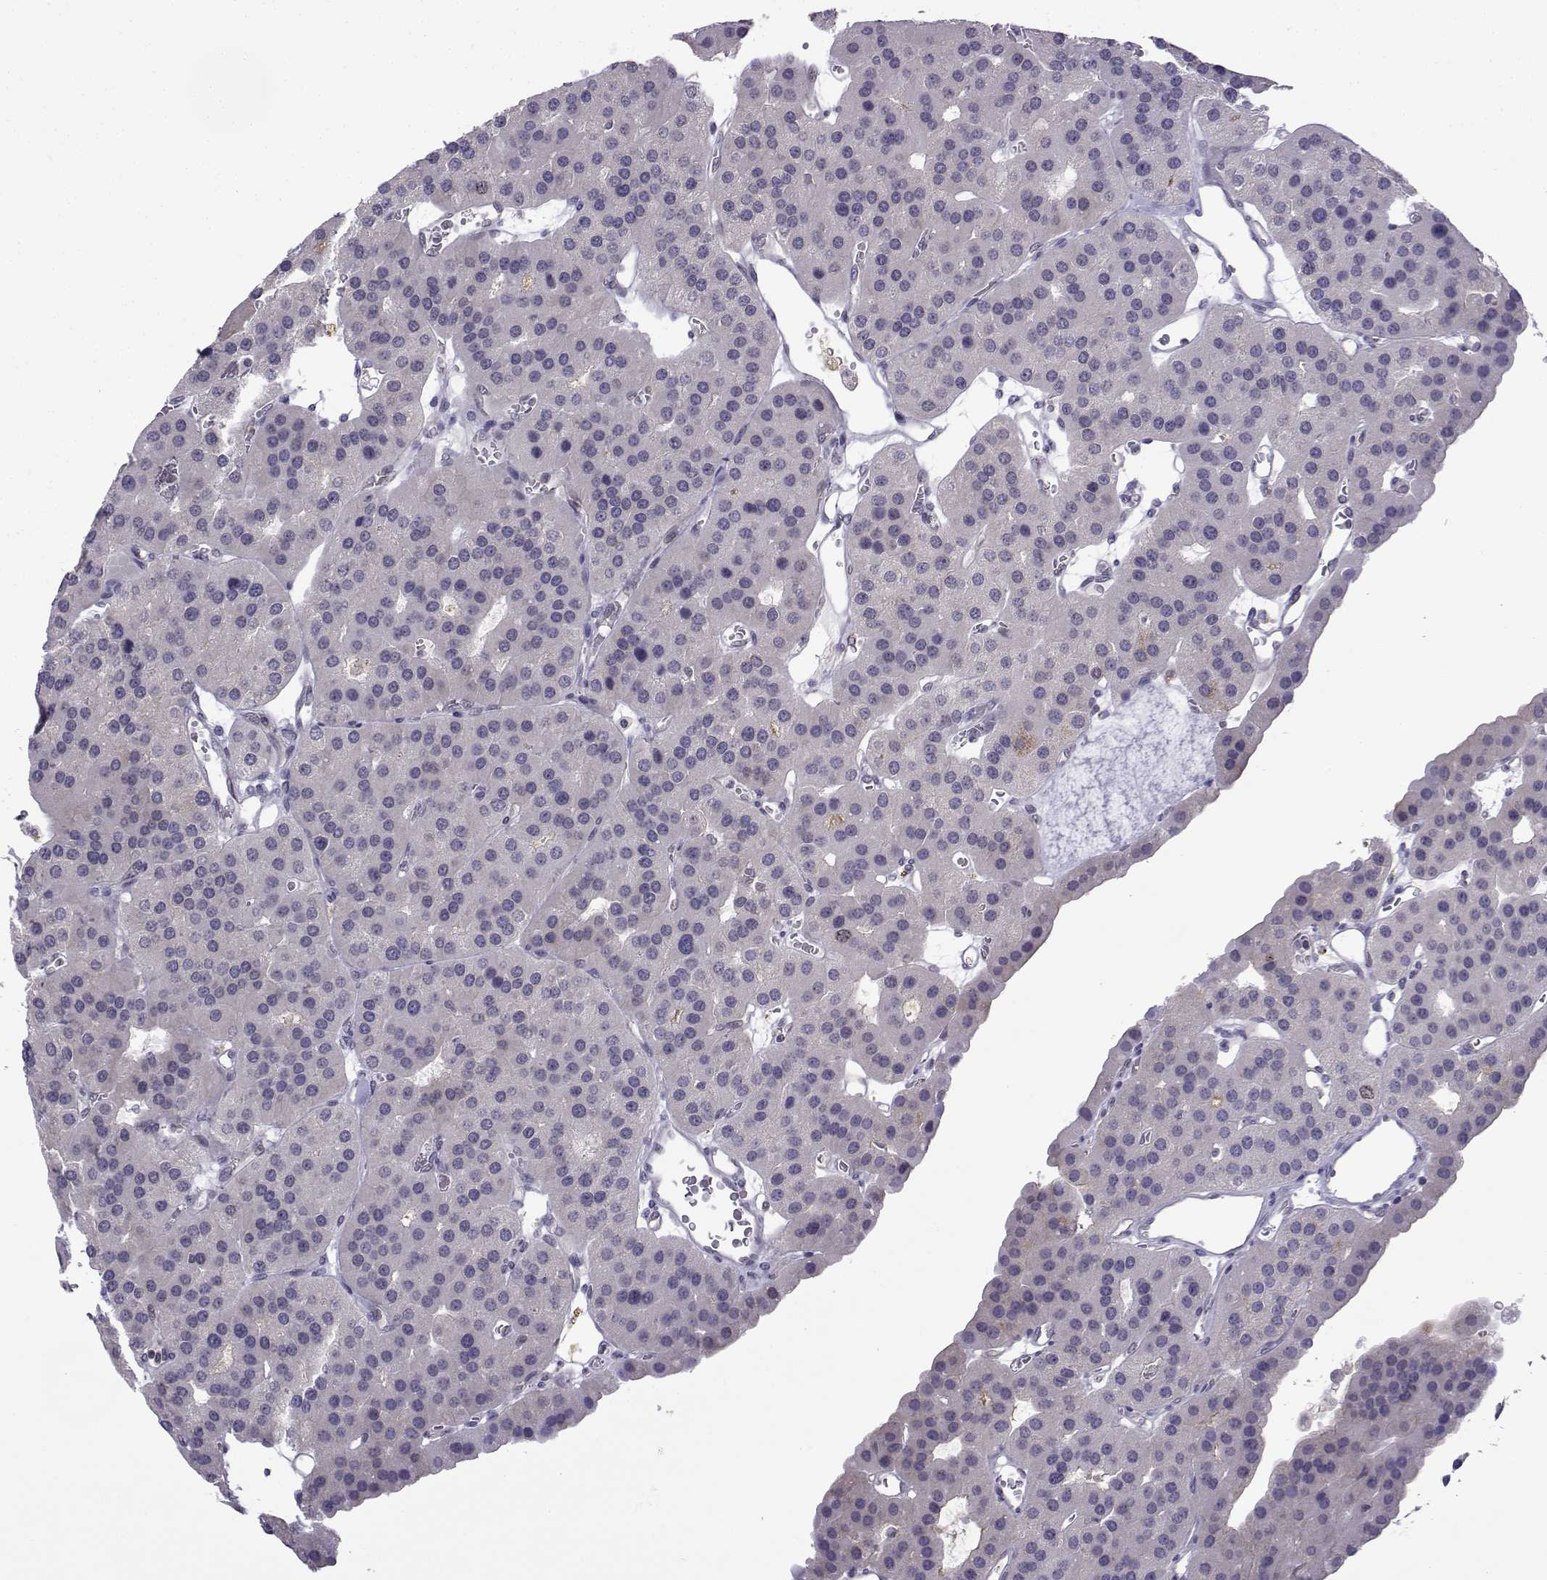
{"staining": {"intensity": "negative", "quantity": "none", "location": "none"}, "tissue": "parathyroid gland", "cell_type": "Glandular cells", "image_type": "normal", "snomed": [{"axis": "morphology", "description": "Normal tissue, NOS"}, {"axis": "morphology", "description": "Adenoma, NOS"}, {"axis": "topography", "description": "Parathyroid gland"}], "caption": "IHC histopathology image of unremarkable human parathyroid gland stained for a protein (brown), which exhibits no staining in glandular cells. The staining was performed using DAB to visualize the protein expression in brown, while the nuclei were stained in blue with hematoxylin (Magnification: 20x).", "gene": "INCENP", "patient": {"sex": "female", "age": 86}}